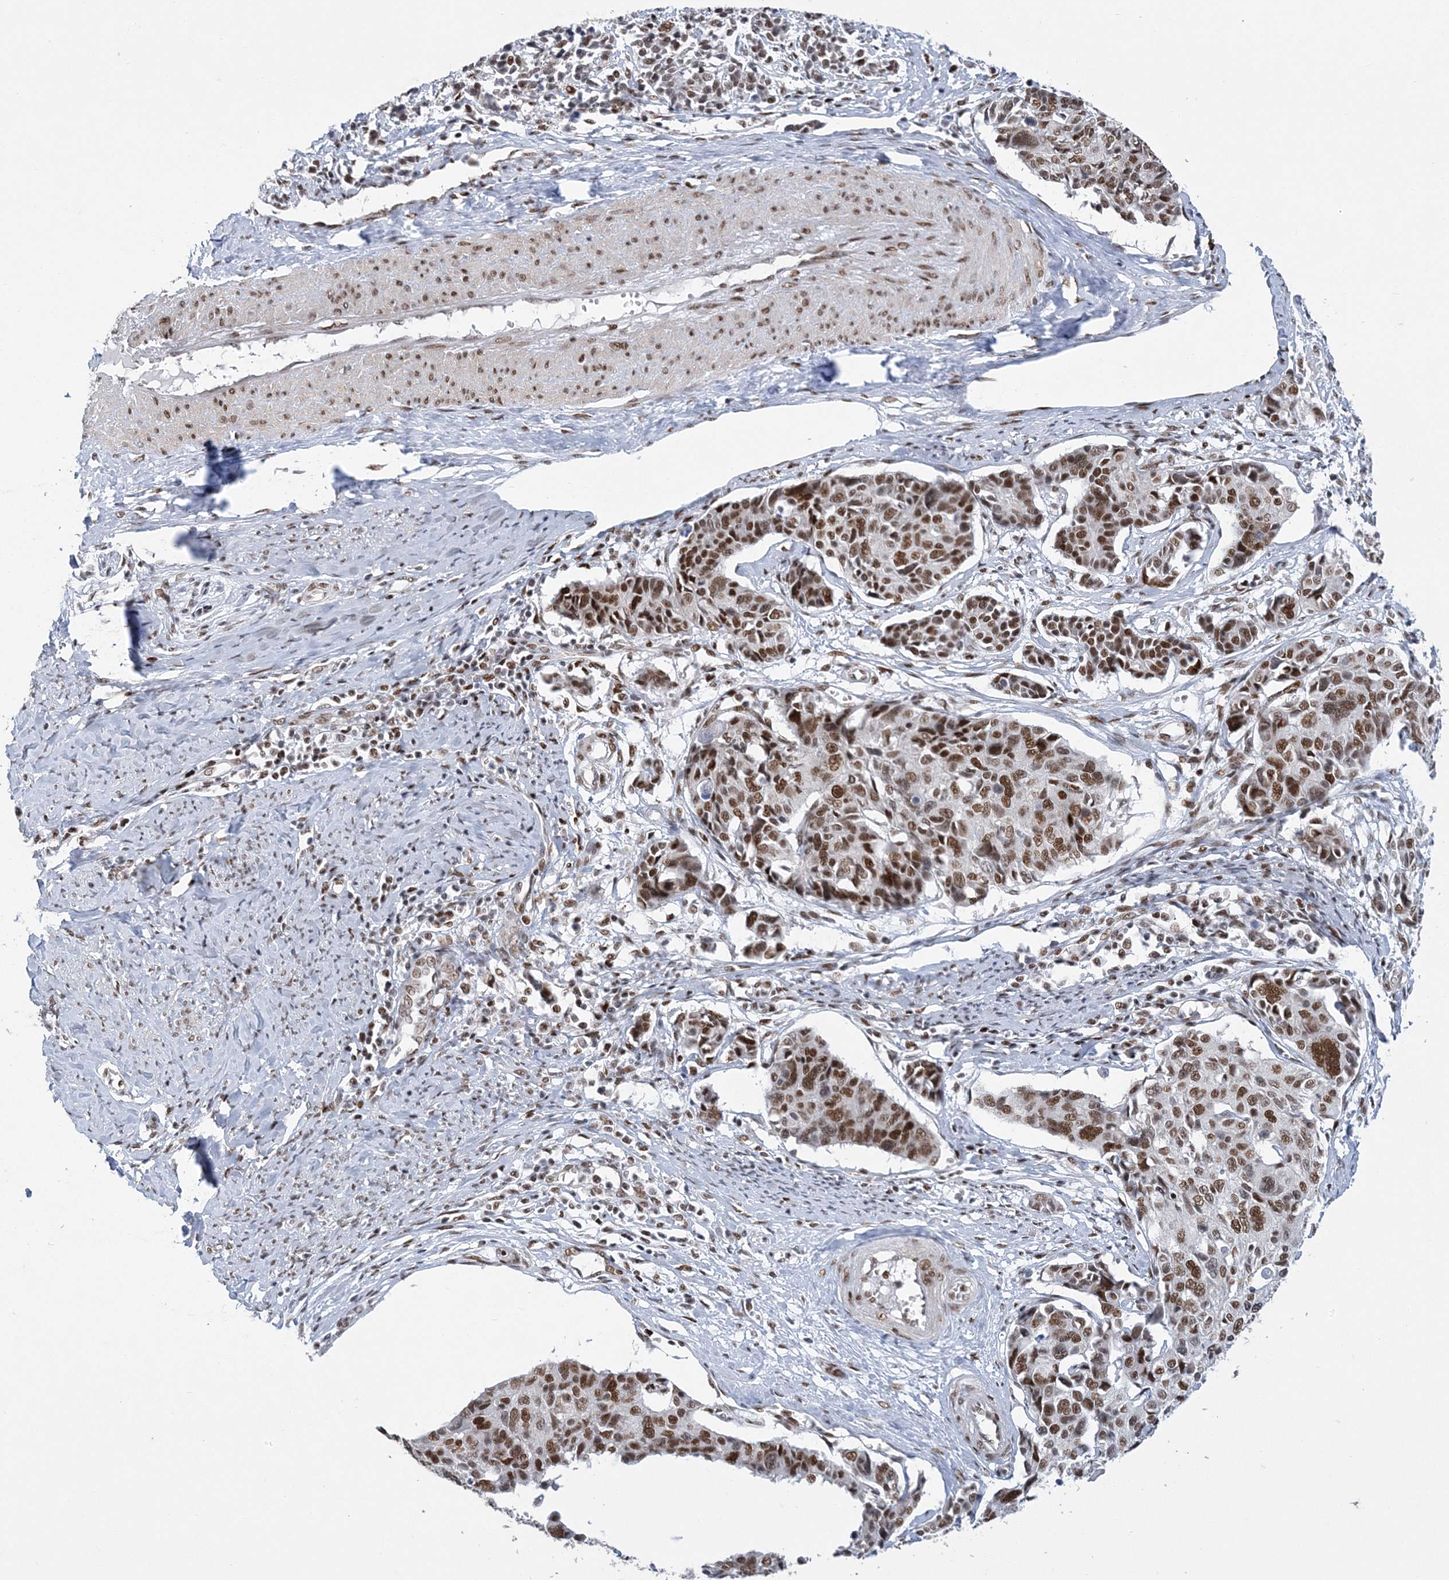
{"staining": {"intensity": "moderate", "quantity": "25%-75%", "location": "nuclear"}, "tissue": "cervical cancer", "cell_type": "Tumor cells", "image_type": "cancer", "snomed": [{"axis": "morphology", "description": "Normal tissue, NOS"}, {"axis": "morphology", "description": "Squamous cell carcinoma, NOS"}, {"axis": "topography", "description": "Cervix"}], "caption": "About 25%-75% of tumor cells in cervical squamous cell carcinoma reveal moderate nuclear protein positivity as visualized by brown immunohistochemical staining.", "gene": "ZBTB7A", "patient": {"sex": "female", "age": 35}}